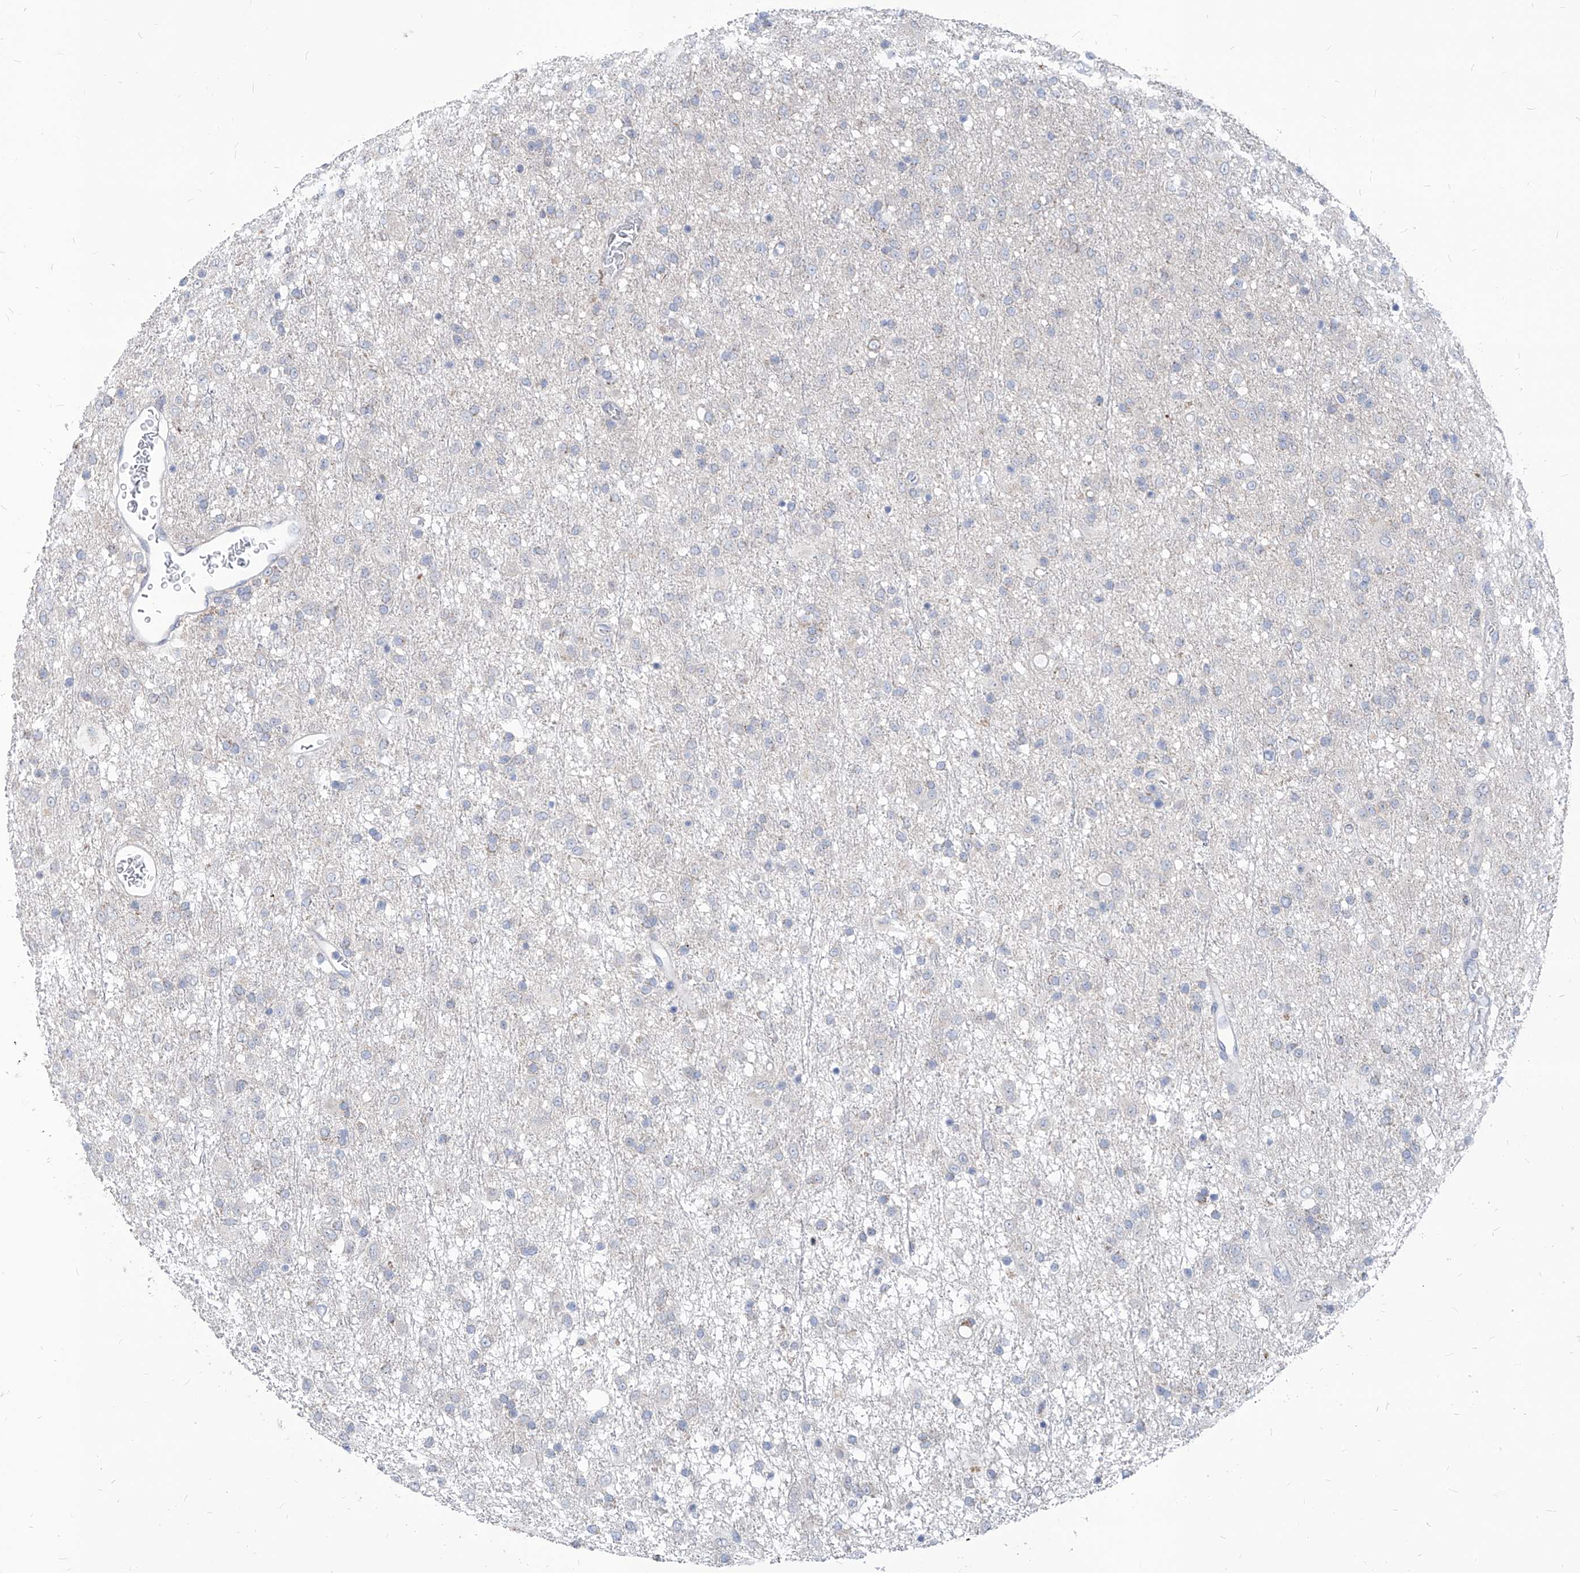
{"staining": {"intensity": "negative", "quantity": "none", "location": "none"}, "tissue": "glioma", "cell_type": "Tumor cells", "image_type": "cancer", "snomed": [{"axis": "morphology", "description": "Glioma, malignant, Low grade"}, {"axis": "topography", "description": "Brain"}], "caption": "An immunohistochemistry image of glioma is shown. There is no staining in tumor cells of glioma. (Stains: DAB immunohistochemistry with hematoxylin counter stain, Microscopy: brightfield microscopy at high magnification).", "gene": "AGPS", "patient": {"sex": "male", "age": 65}}